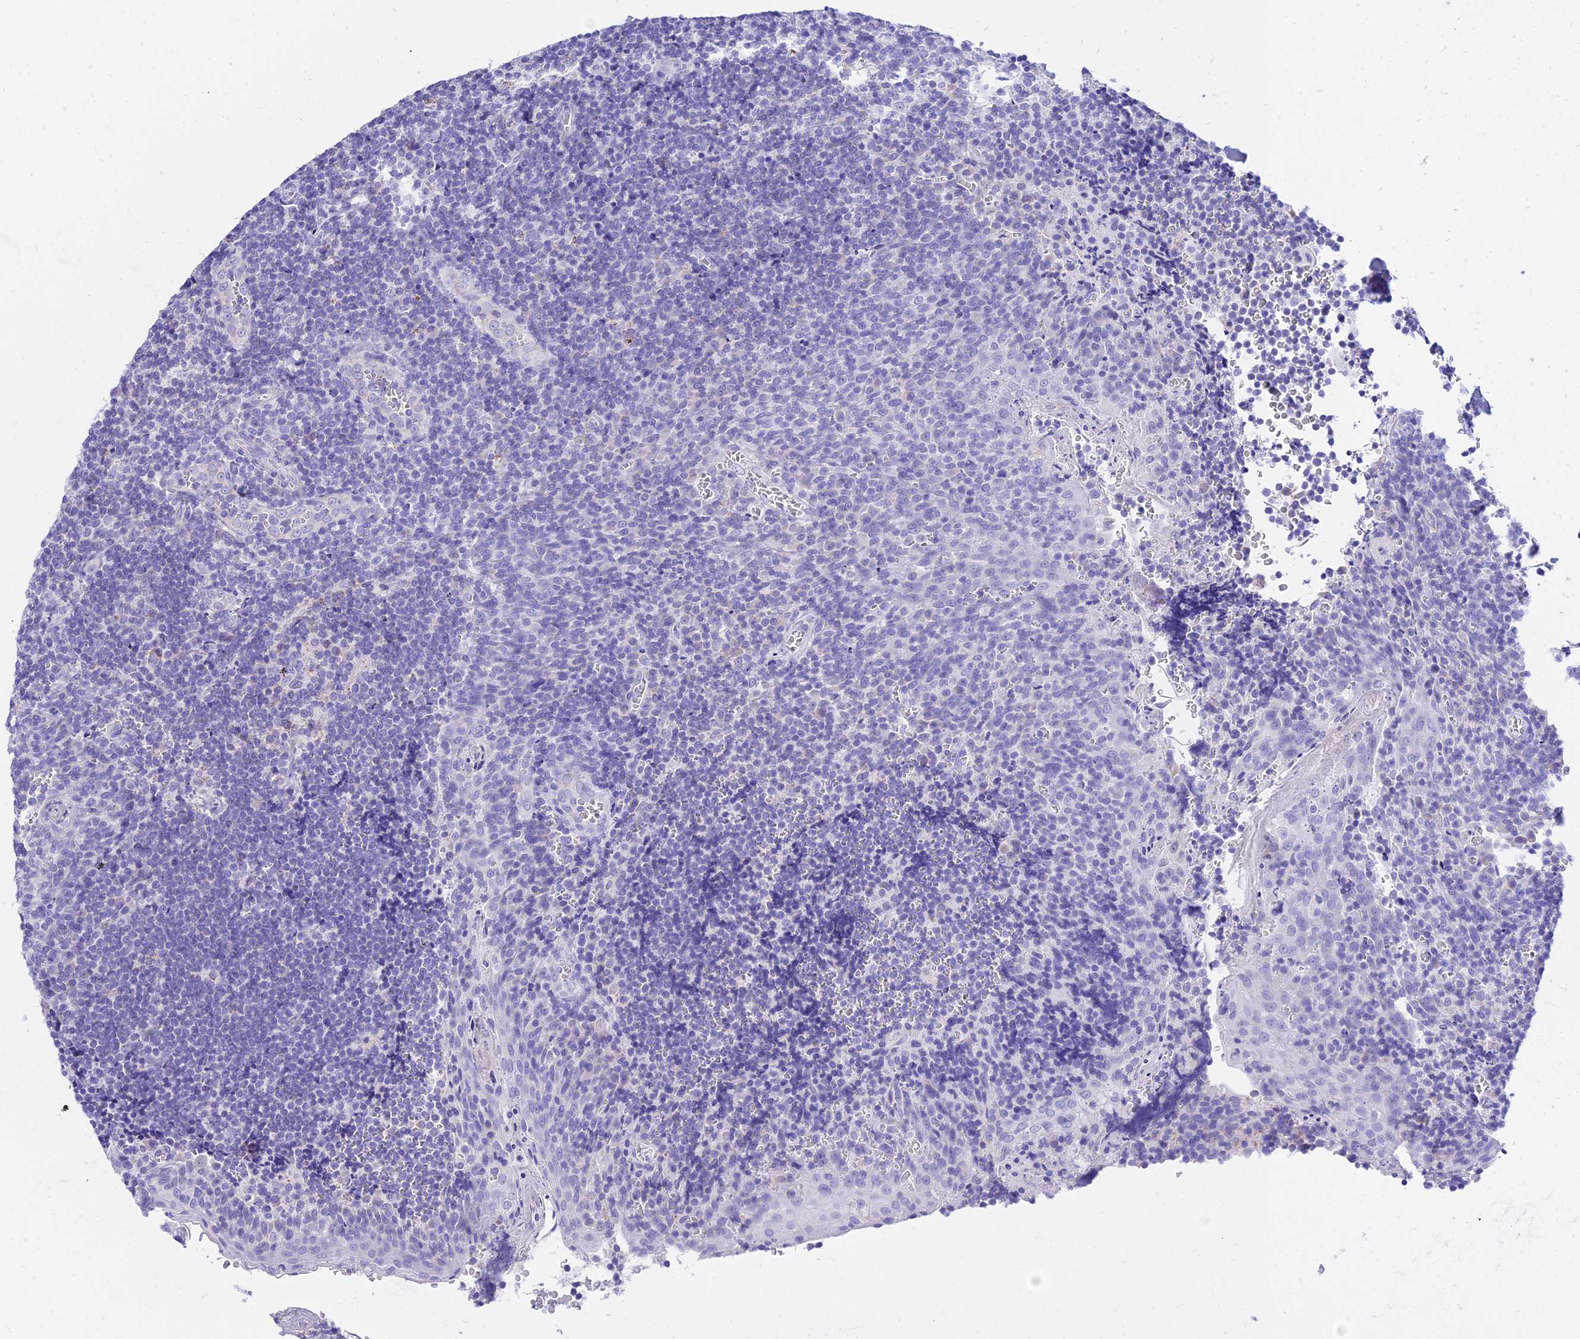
{"staining": {"intensity": "negative", "quantity": "none", "location": "none"}, "tissue": "tonsil", "cell_type": "Germinal center cells", "image_type": "normal", "snomed": [{"axis": "morphology", "description": "Normal tissue, NOS"}, {"axis": "topography", "description": "Tonsil"}], "caption": "IHC of unremarkable tonsil displays no staining in germinal center cells.", "gene": "PKN3", "patient": {"sex": "male", "age": 27}}